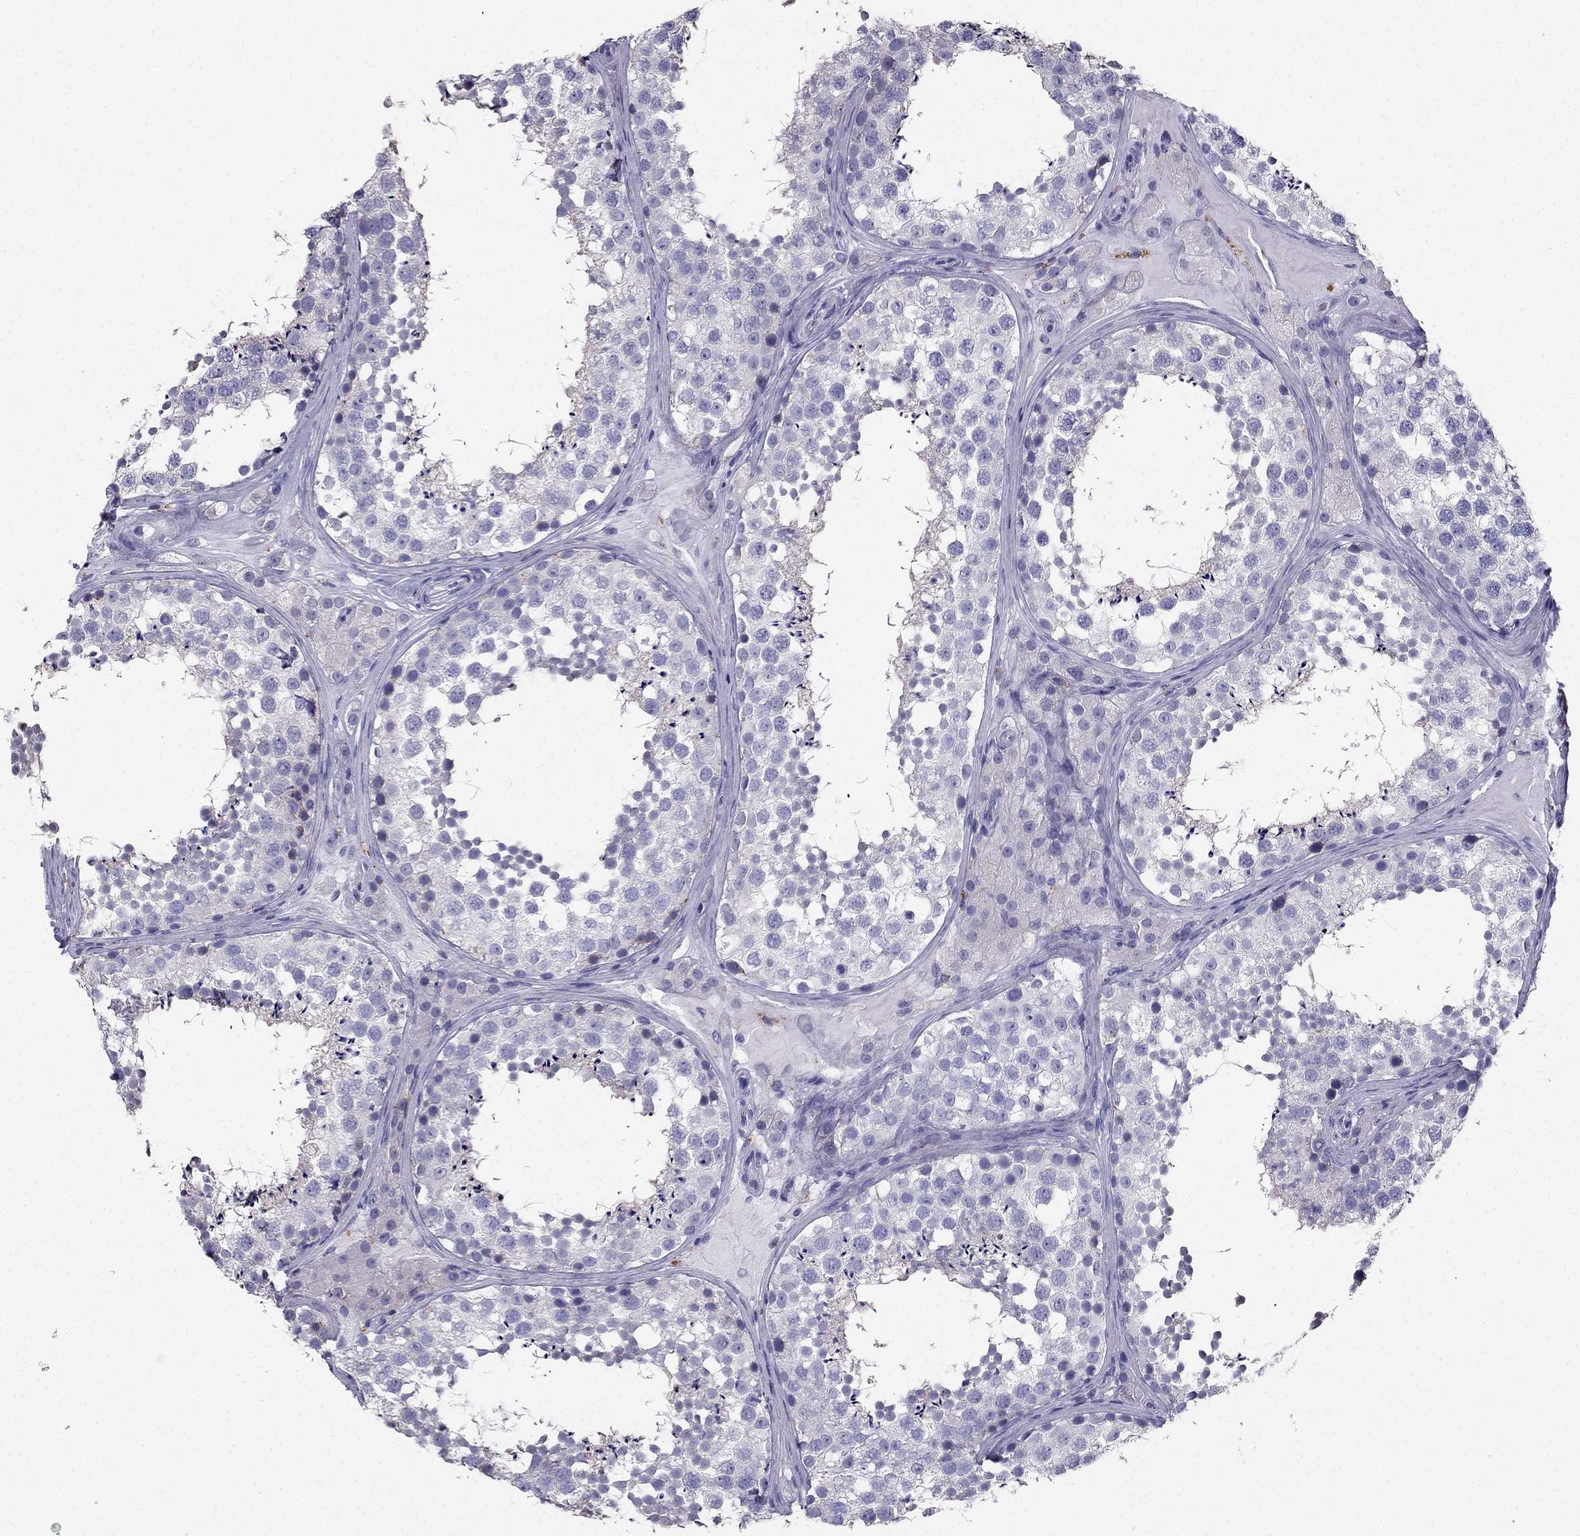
{"staining": {"intensity": "negative", "quantity": "none", "location": "none"}, "tissue": "testis", "cell_type": "Cells in seminiferous ducts", "image_type": "normal", "snomed": [{"axis": "morphology", "description": "Normal tissue, NOS"}, {"axis": "topography", "description": "Testis"}], "caption": "Immunohistochemical staining of normal human testis shows no significant positivity in cells in seminiferous ducts.", "gene": "PTH", "patient": {"sex": "male", "age": 41}}